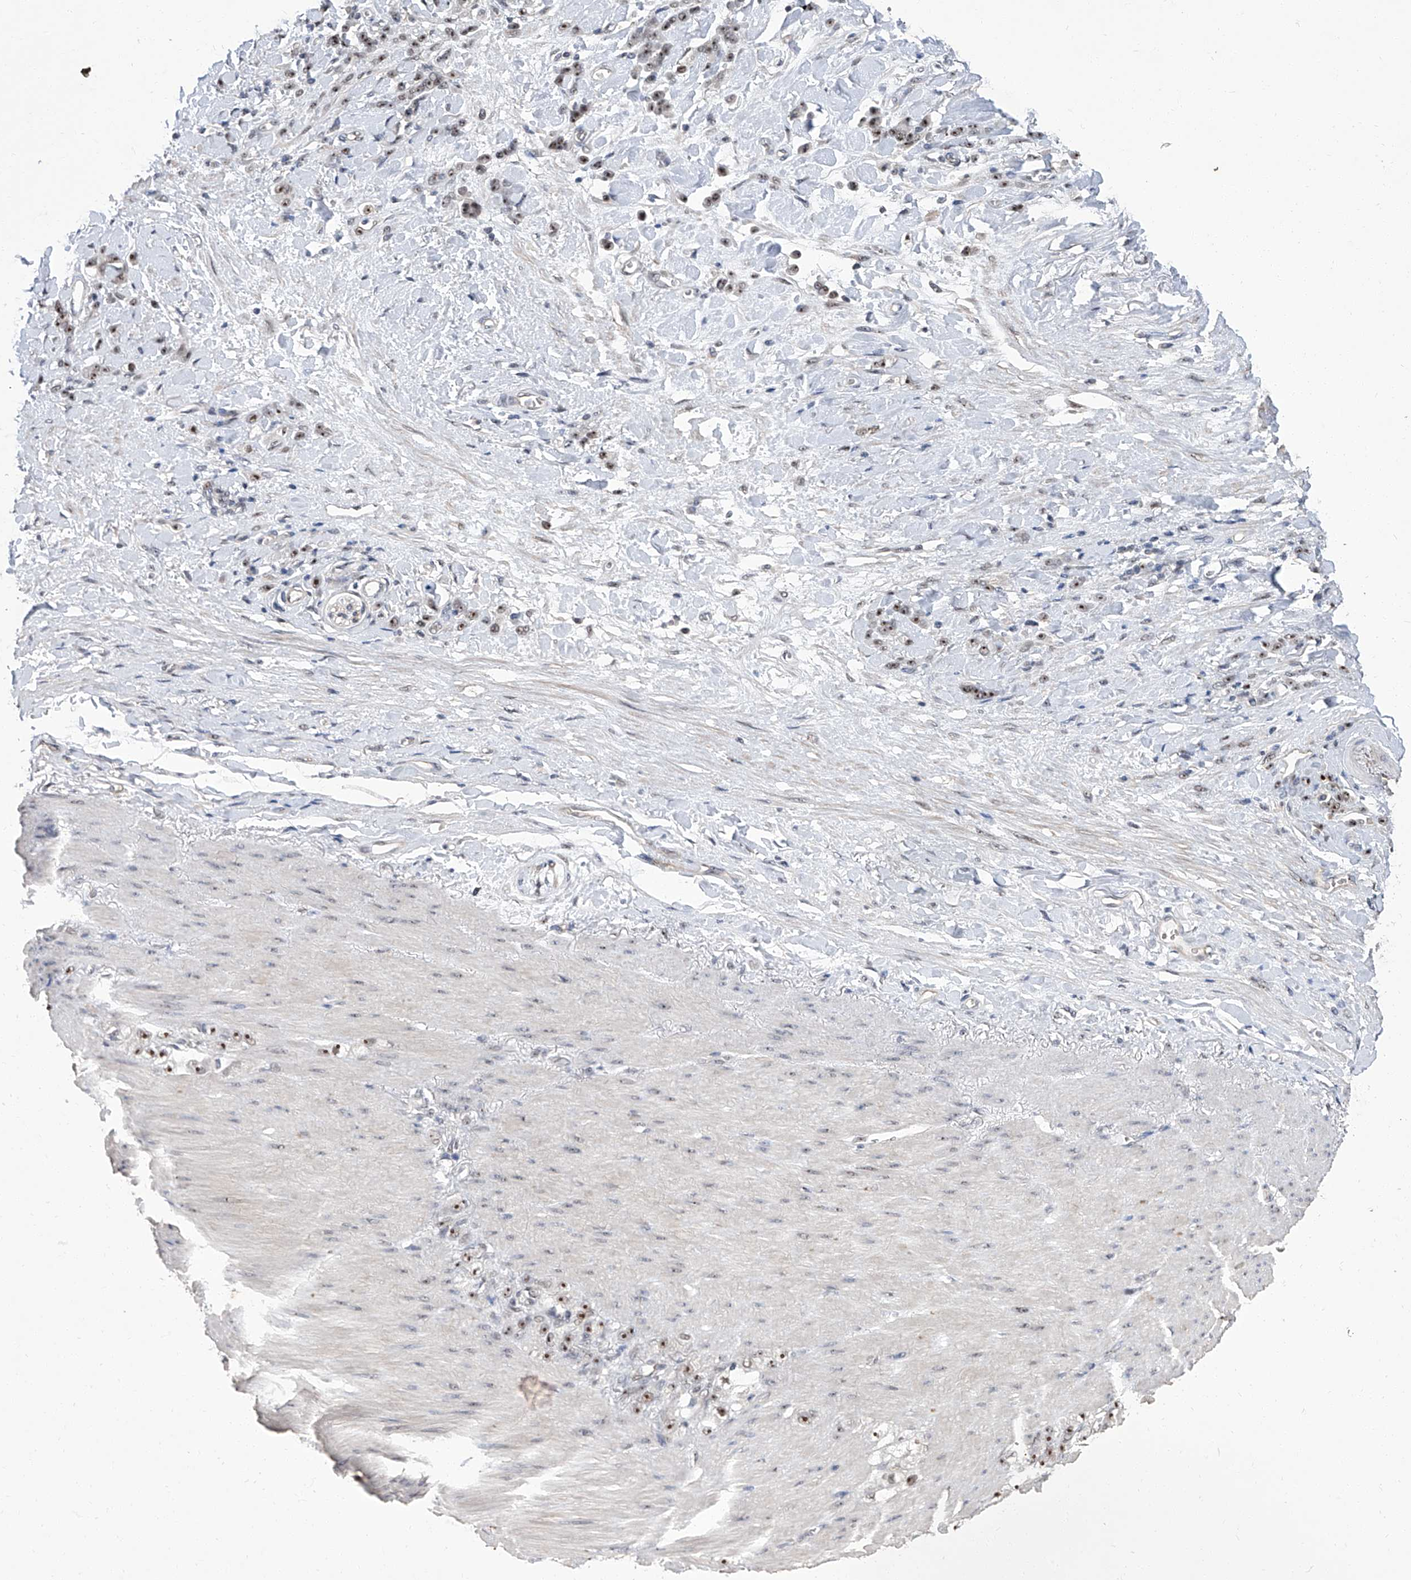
{"staining": {"intensity": "weak", "quantity": ">75%", "location": "nuclear"}, "tissue": "stomach cancer", "cell_type": "Tumor cells", "image_type": "cancer", "snomed": [{"axis": "morphology", "description": "Normal tissue, NOS"}, {"axis": "morphology", "description": "Adenocarcinoma, NOS"}, {"axis": "topography", "description": "Stomach"}], "caption": "Human stomach adenocarcinoma stained with a brown dye displays weak nuclear positive expression in approximately >75% of tumor cells.", "gene": "CMTR1", "patient": {"sex": "male", "age": 82}}